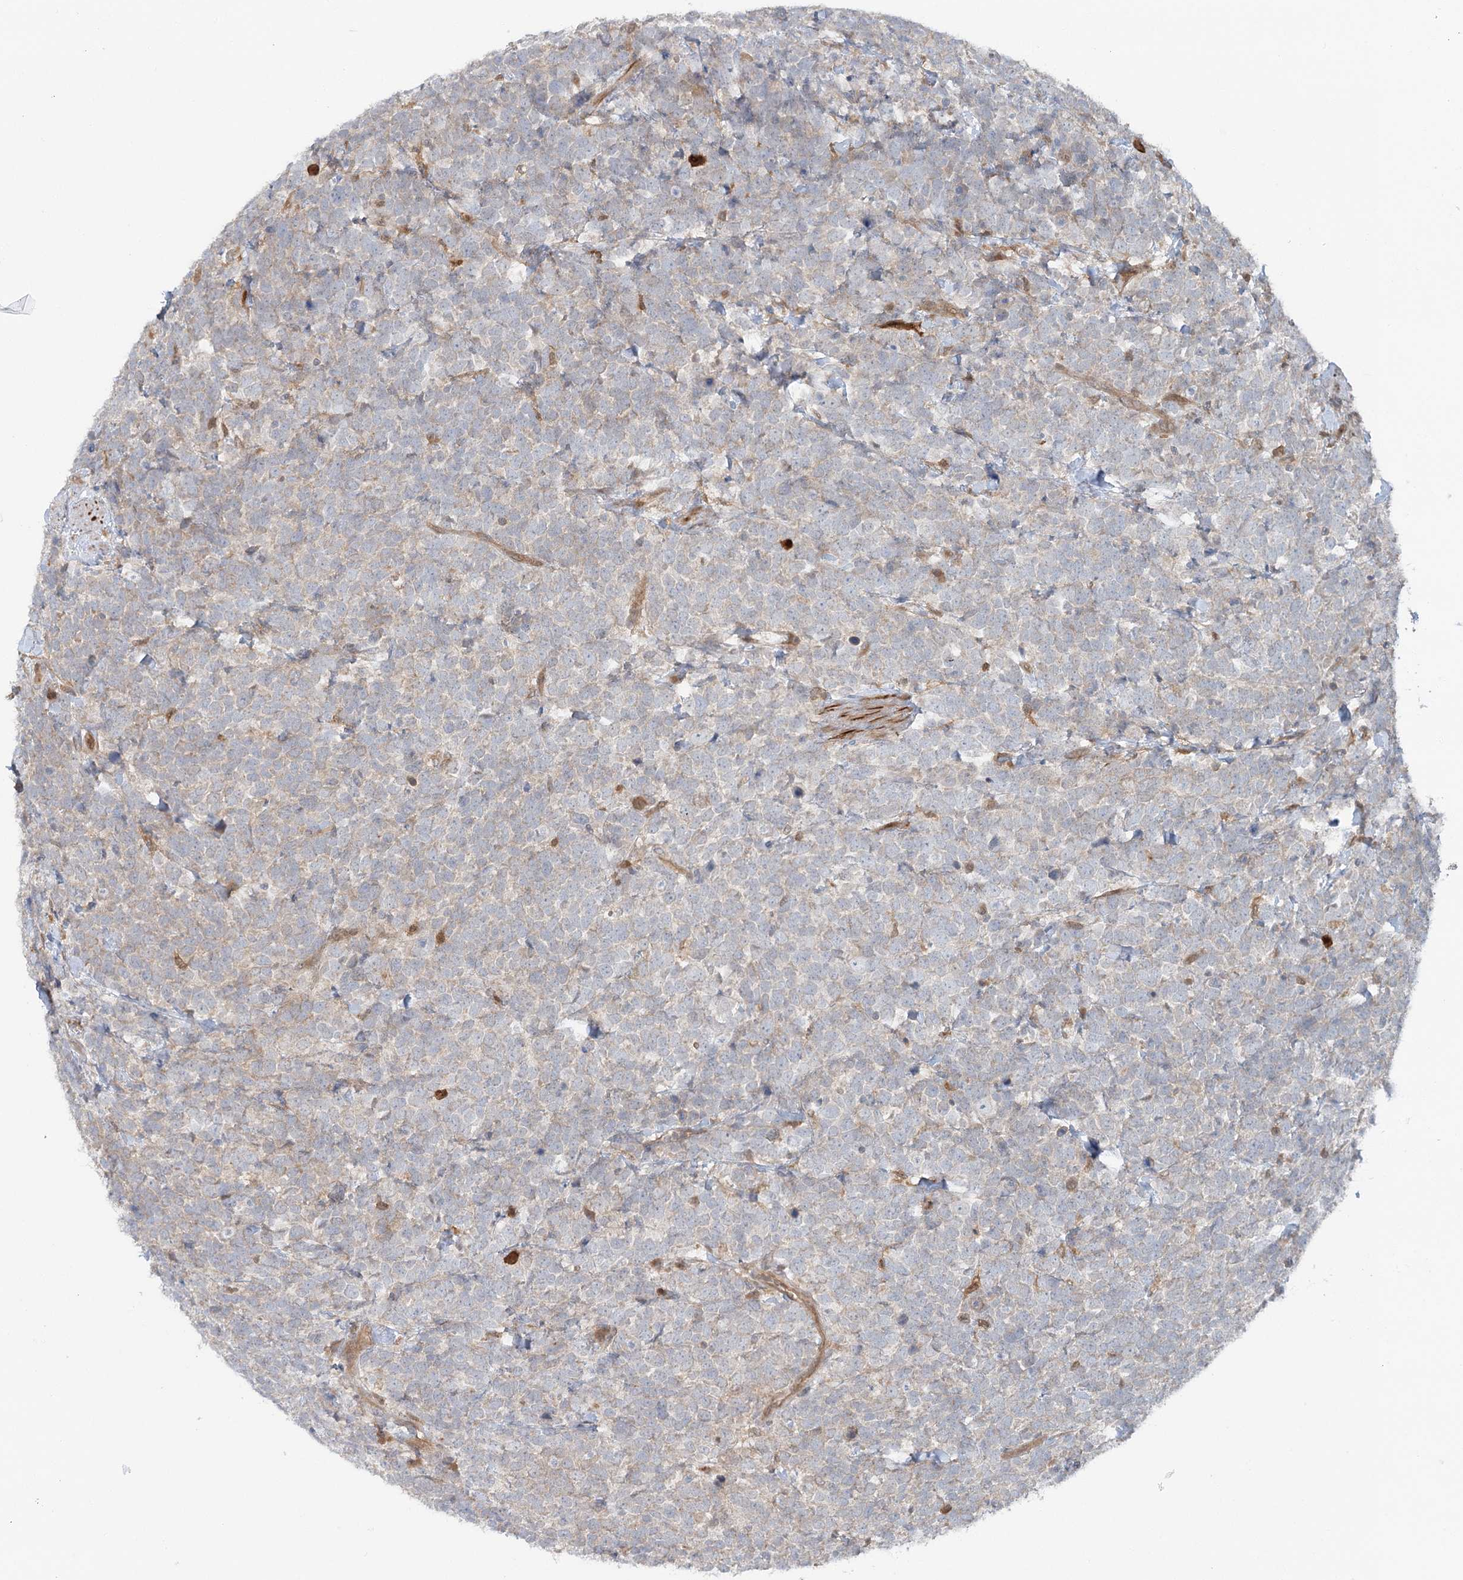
{"staining": {"intensity": "weak", "quantity": "<25%", "location": "cytoplasmic/membranous"}, "tissue": "urothelial cancer", "cell_type": "Tumor cells", "image_type": "cancer", "snomed": [{"axis": "morphology", "description": "Urothelial carcinoma, High grade"}, {"axis": "topography", "description": "Urinary bladder"}], "caption": "Human urothelial carcinoma (high-grade) stained for a protein using immunohistochemistry (IHC) displays no expression in tumor cells.", "gene": "GBE1", "patient": {"sex": "female", "age": 82}}